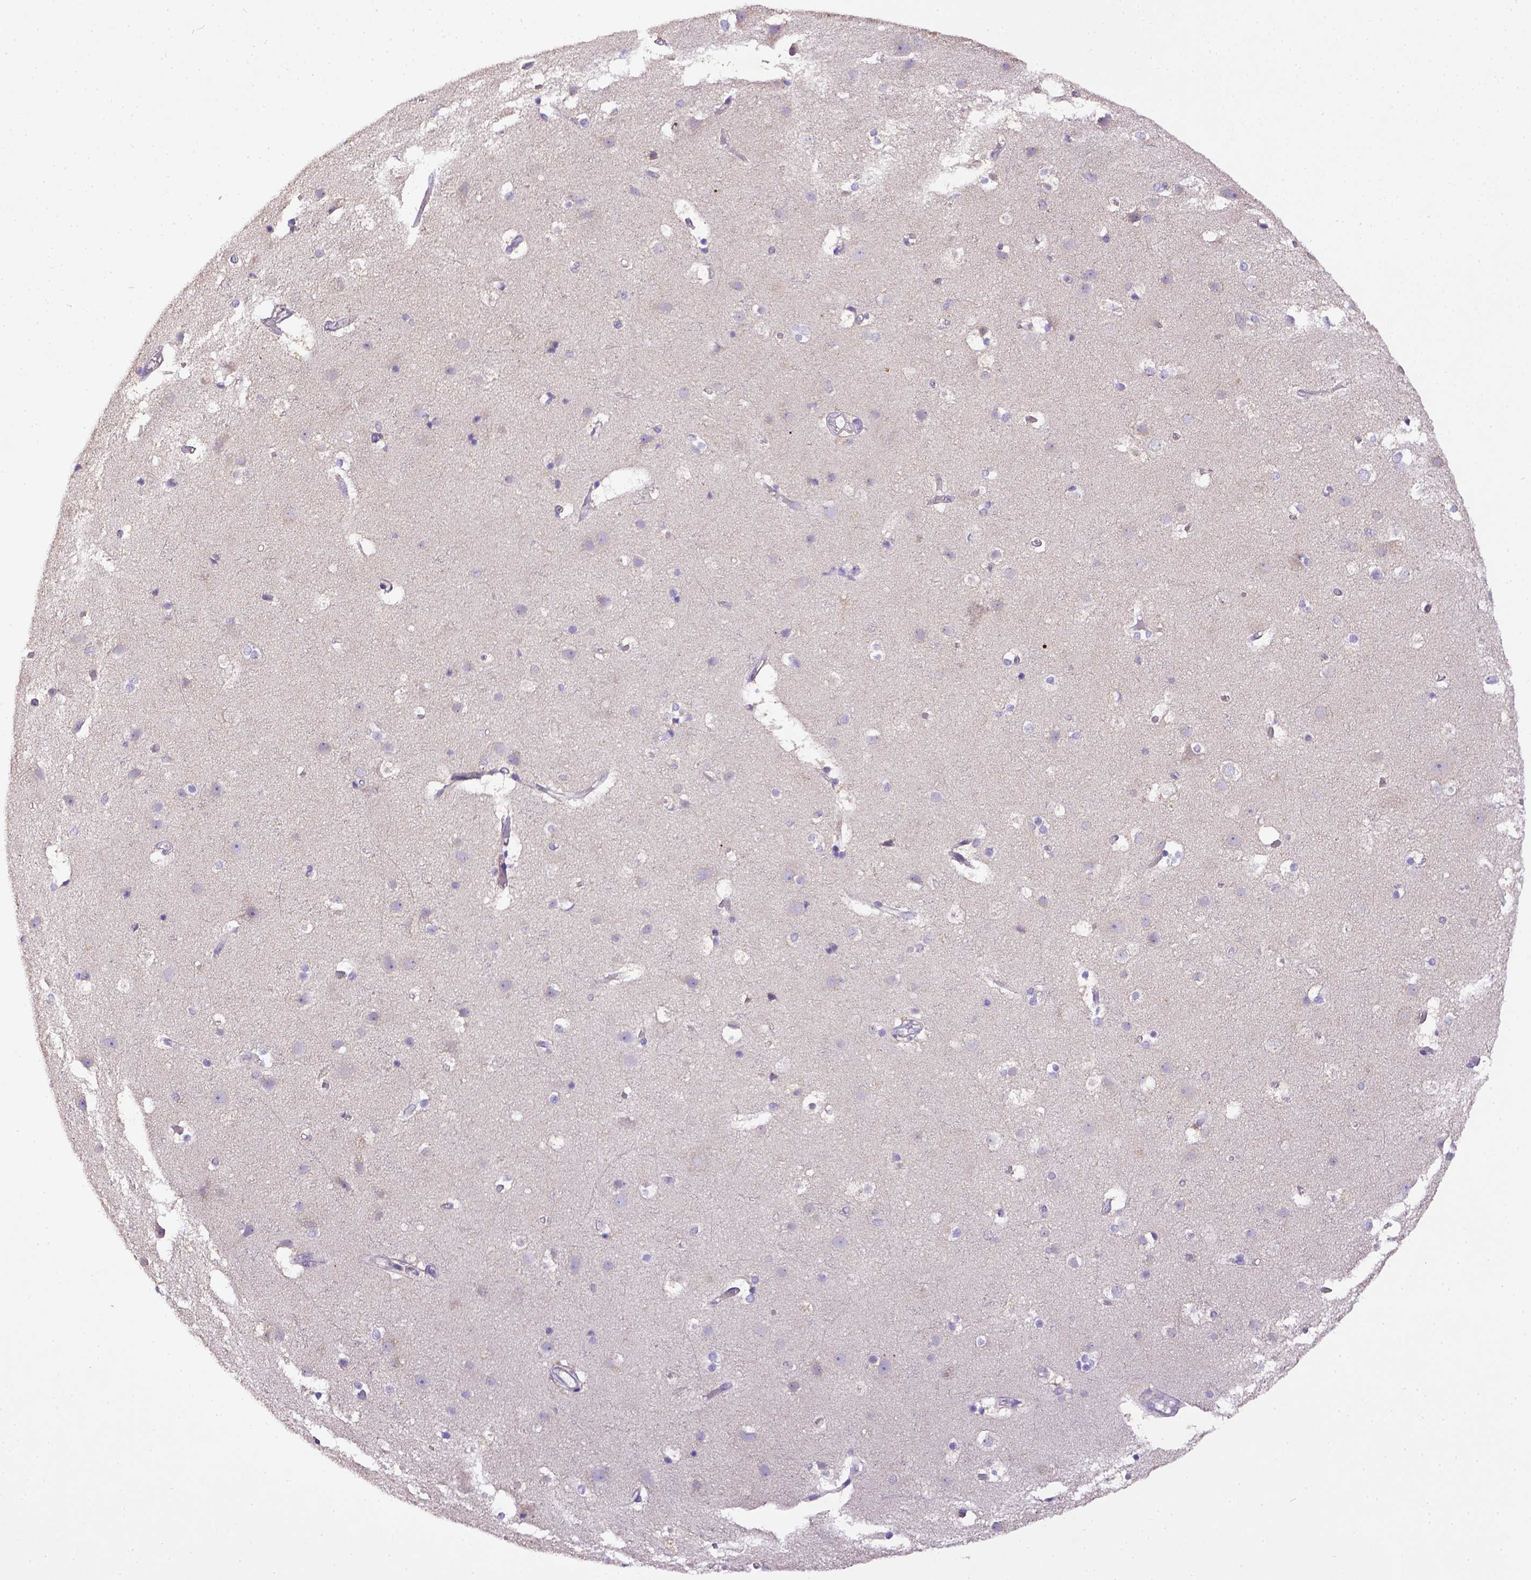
{"staining": {"intensity": "negative", "quantity": "none", "location": "none"}, "tissue": "cerebral cortex", "cell_type": "Endothelial cells", "image_type": "normal", "snomed": [{"axis": "morphology", "description": "Normal tissue, NOS"}, {"axis": "topography", "description": "Cerebral cortex"}], "caption": "This is a micrograph of IHC staining of unremarkable cerebral cortex, which shows no staining in endothelial cells.", "gene": "CD40", "patient": {"sex": "female", "age": 52}}